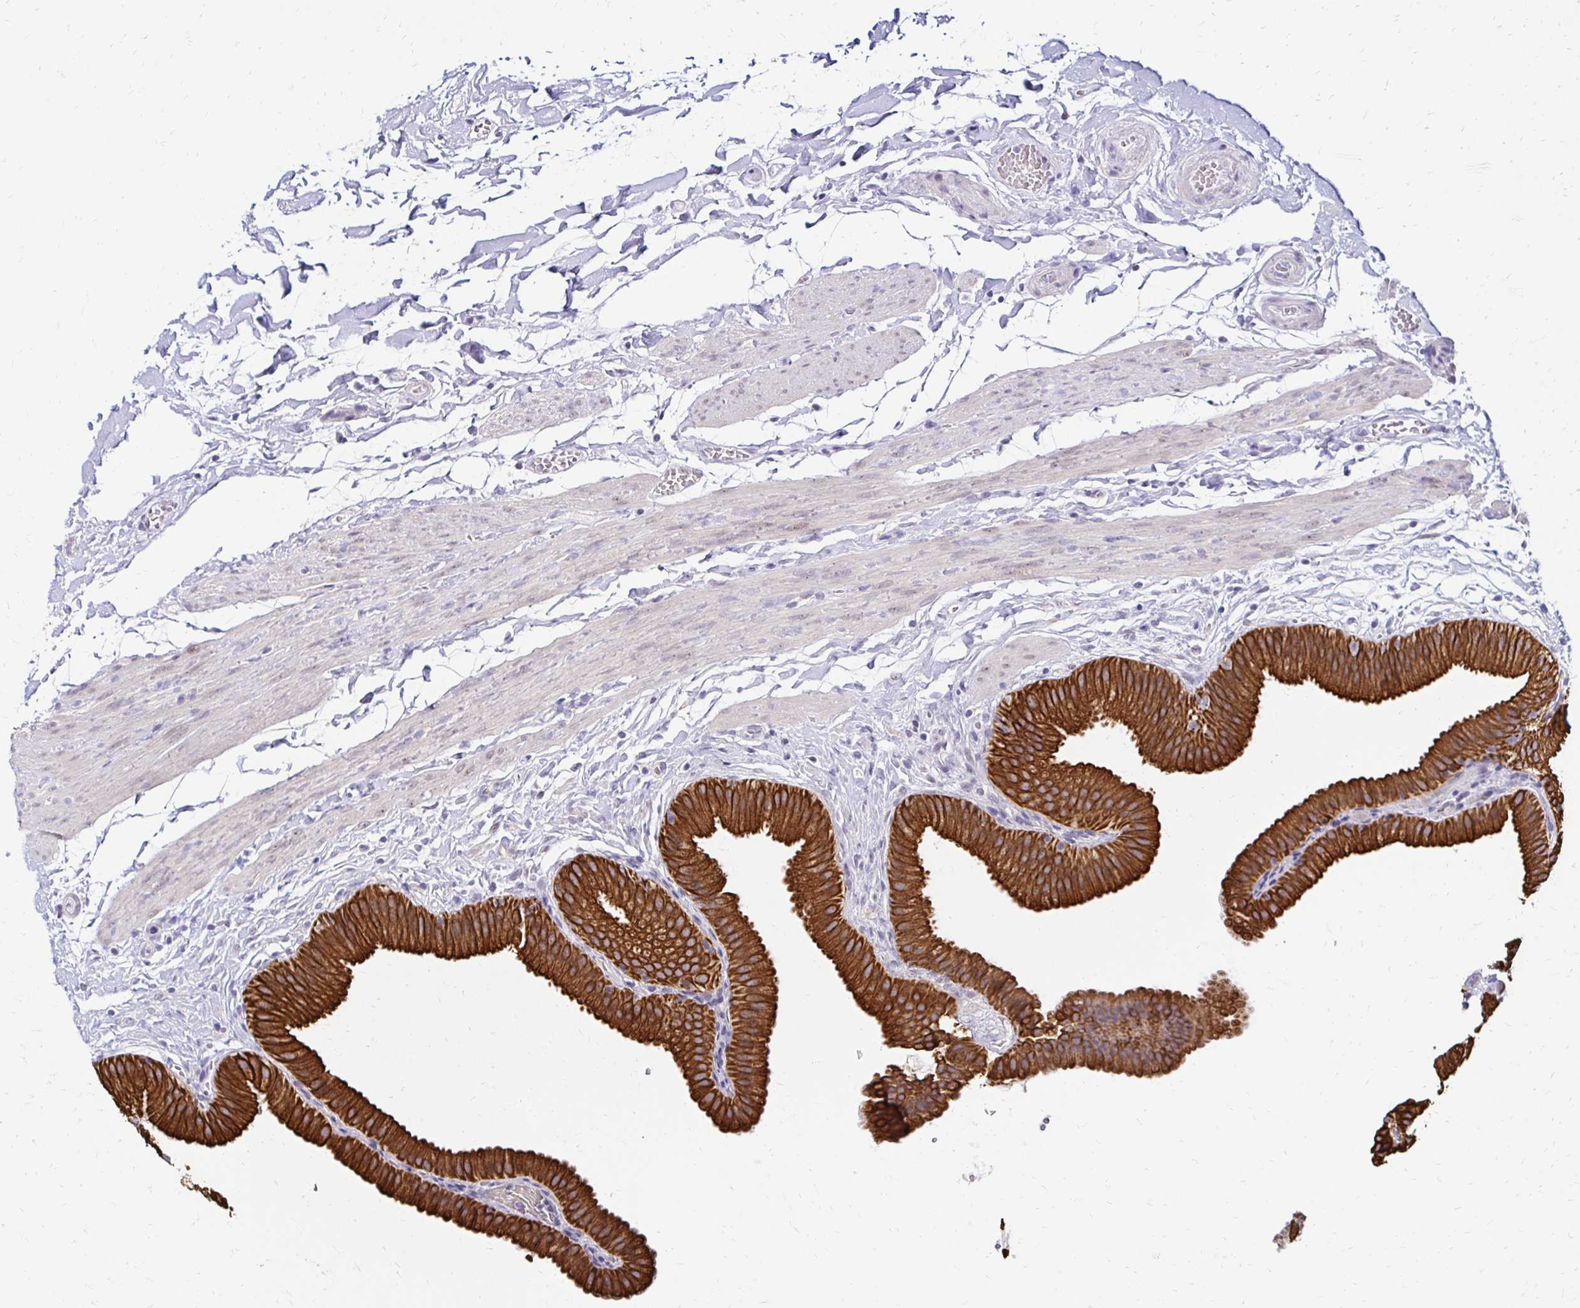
{"staining": {"intensity": "strong", "quantity": ">75%", "location": "cytoplasmic/membranous"}, "tissue": "gallbladder", "cell_type": "Glandular cells", "image_type": "normal", "snomed": [{"axis": "morphology", "description": "Normal tissue, NOS"}, {"axis": "topography", "description": "Gallbladder"}], "caption": "Protein expression by immunohistochemistry displays strong cytoplasmic/membranous expression in approximately >75% of glandular cells in unremarkable gallbladder.", "gene": "C1QTNF2", "patient": {"sex": "female", "age": 63}}